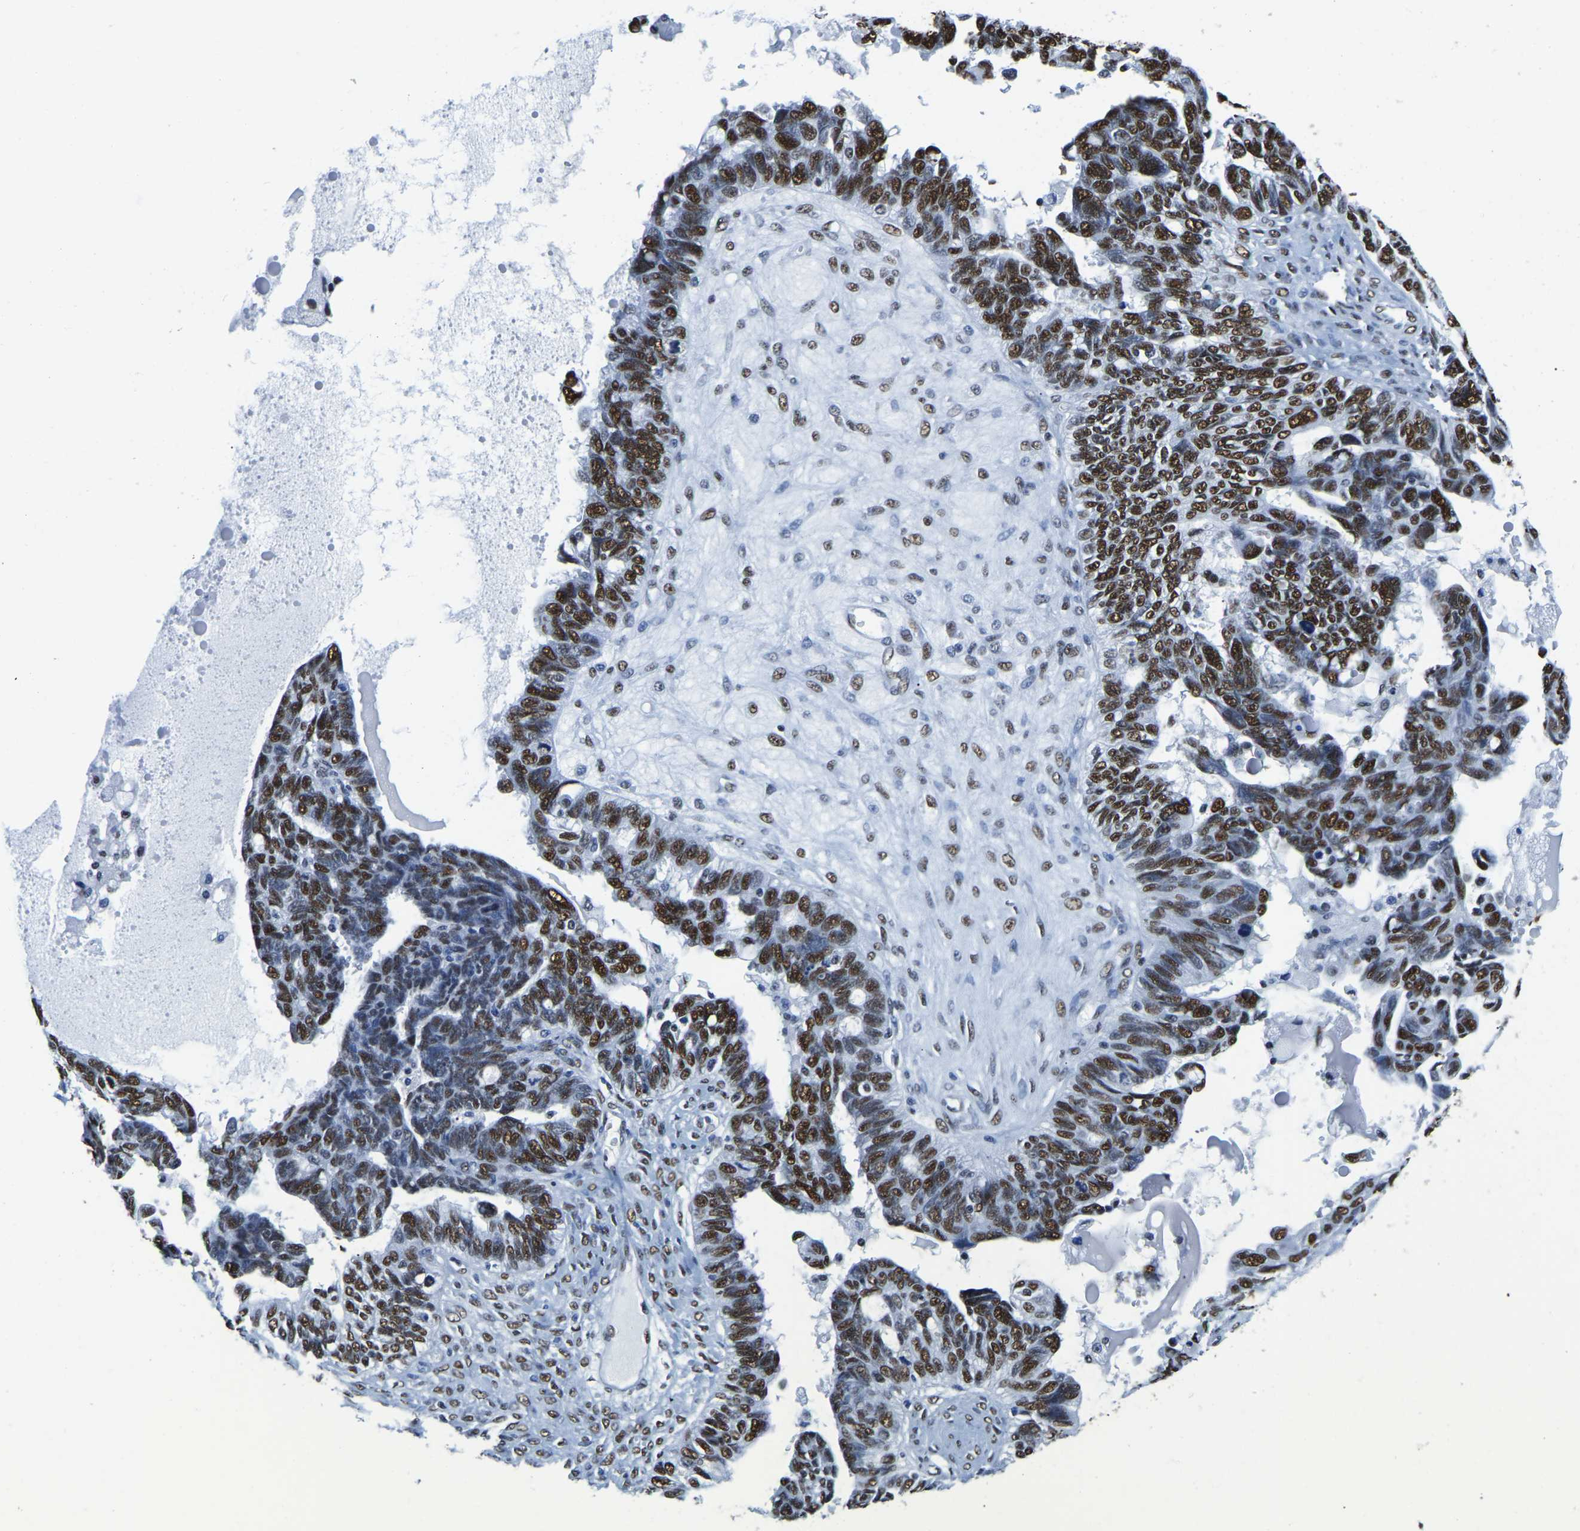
{"staining": {"intensity": "strong", "quantity": ">75%", "location": "nuclear"}, "tissue": "ovarian cancer", "cell_type": "Tumor cells", "image_type": "cancer", "snomed": [{"axis": "morphology", "description": "Cystadenocarcinoma, serous, NOS"}, {"axis": "topography", "description": "Ovary"}], "caption": "This is an image of immunohistochemistry (IHC) staining of ovarian cancer (serous cystadenocarcinoma), which shows strong expression in the nuclear of tumor cells.", "gene": "UBA1", "patient": {"sex": "female", "age": 79}}